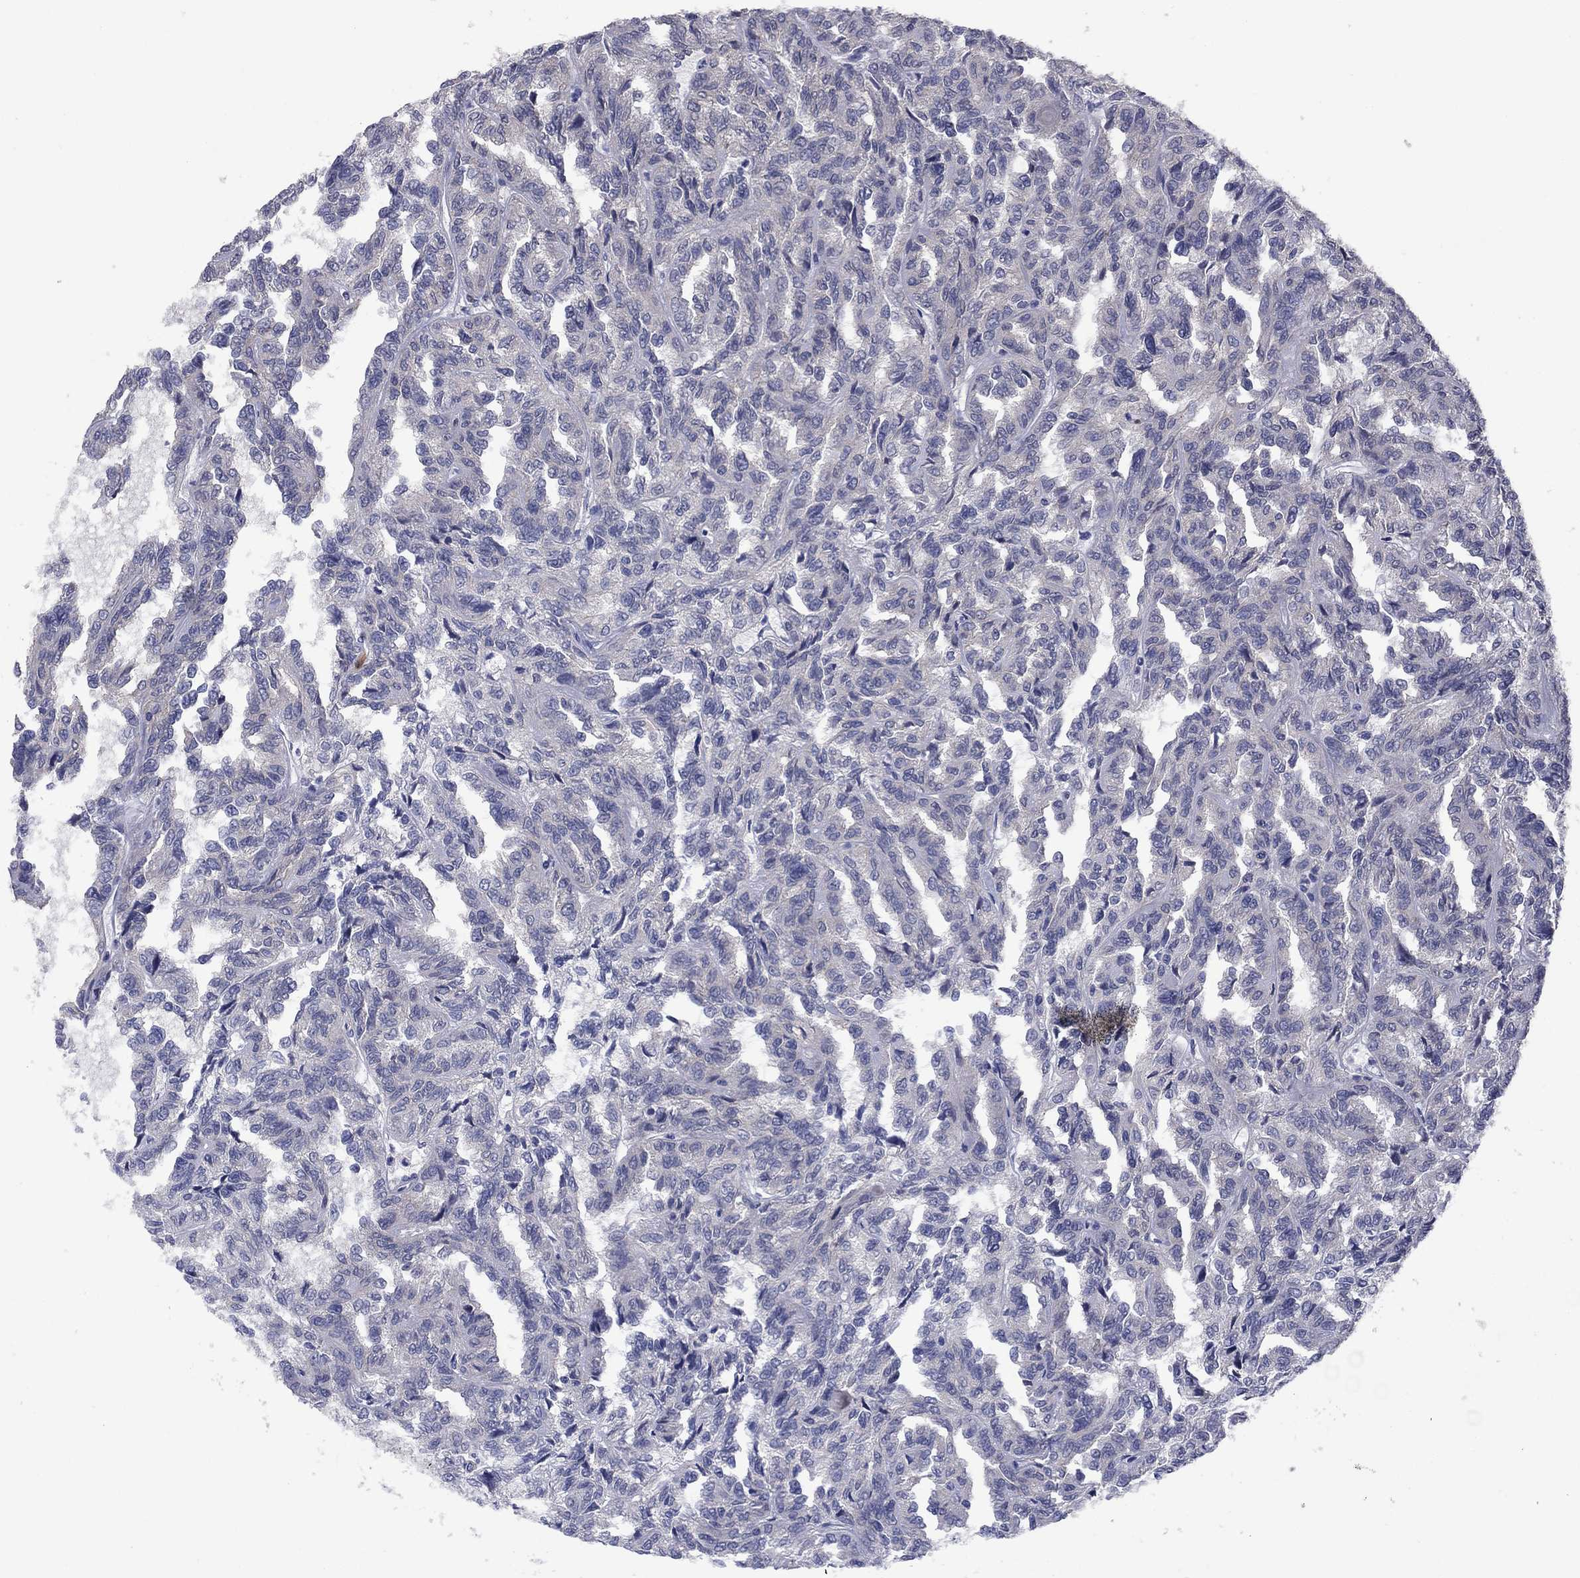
{"staining": {"intensity": "negative", "quantity": "none", "location": "none"}, "tissue": "renal cancer", "cell_type": "Tumor cells", "image_type": "cancer", "snomed": [{"axis": "morphology", "description": "Adenocarcinoma, NOS"}, {"axis": "topography", "description": "Kidney"}], "caption": "Tumor cells are negative for protein expression in human renal cancer (adenocarcinoma).", "gene": "MEA1", "patient": {"sex": "male", "age": 79}}